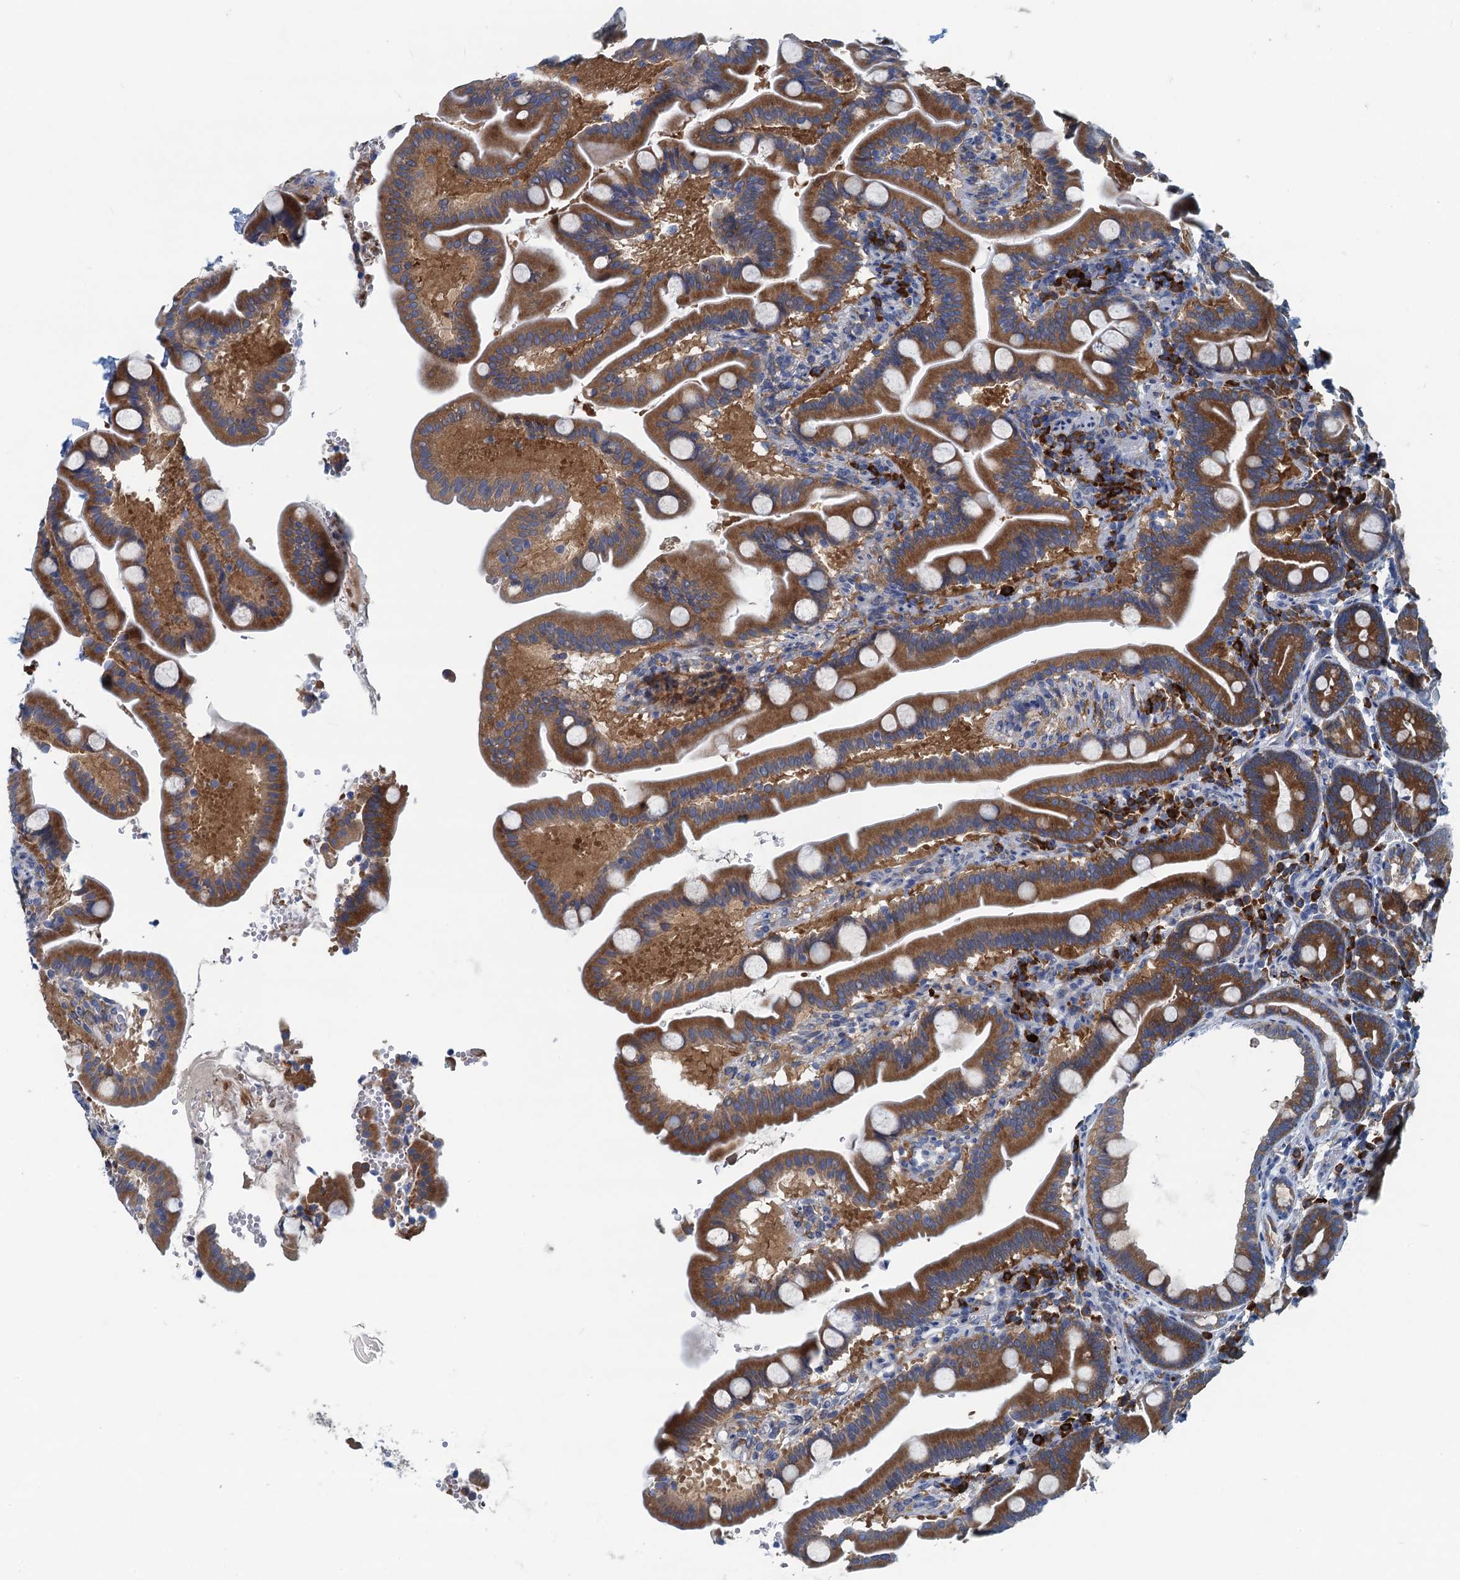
{"staining": {"intensity": "strong", "quantity": ">75%", "location": "cytoplasmic/membranous"}, "tissue": "duodenum", "cell_type": "Glandular cells", "image_type": "normal", "snomed": [{"axis": "morphology", "description": "Normal tissue, NOS"}, {"axis": "topography", "description": "Duodenum"}], "caption": "Duodenum stained for a protein reveals strong cytoplasmic/membranous positivity in glandular cells. (IHC, brightfield microscopy, high magnification).", "gene": "MYDGF", "patient": {"sex": "male", "age": 54}}